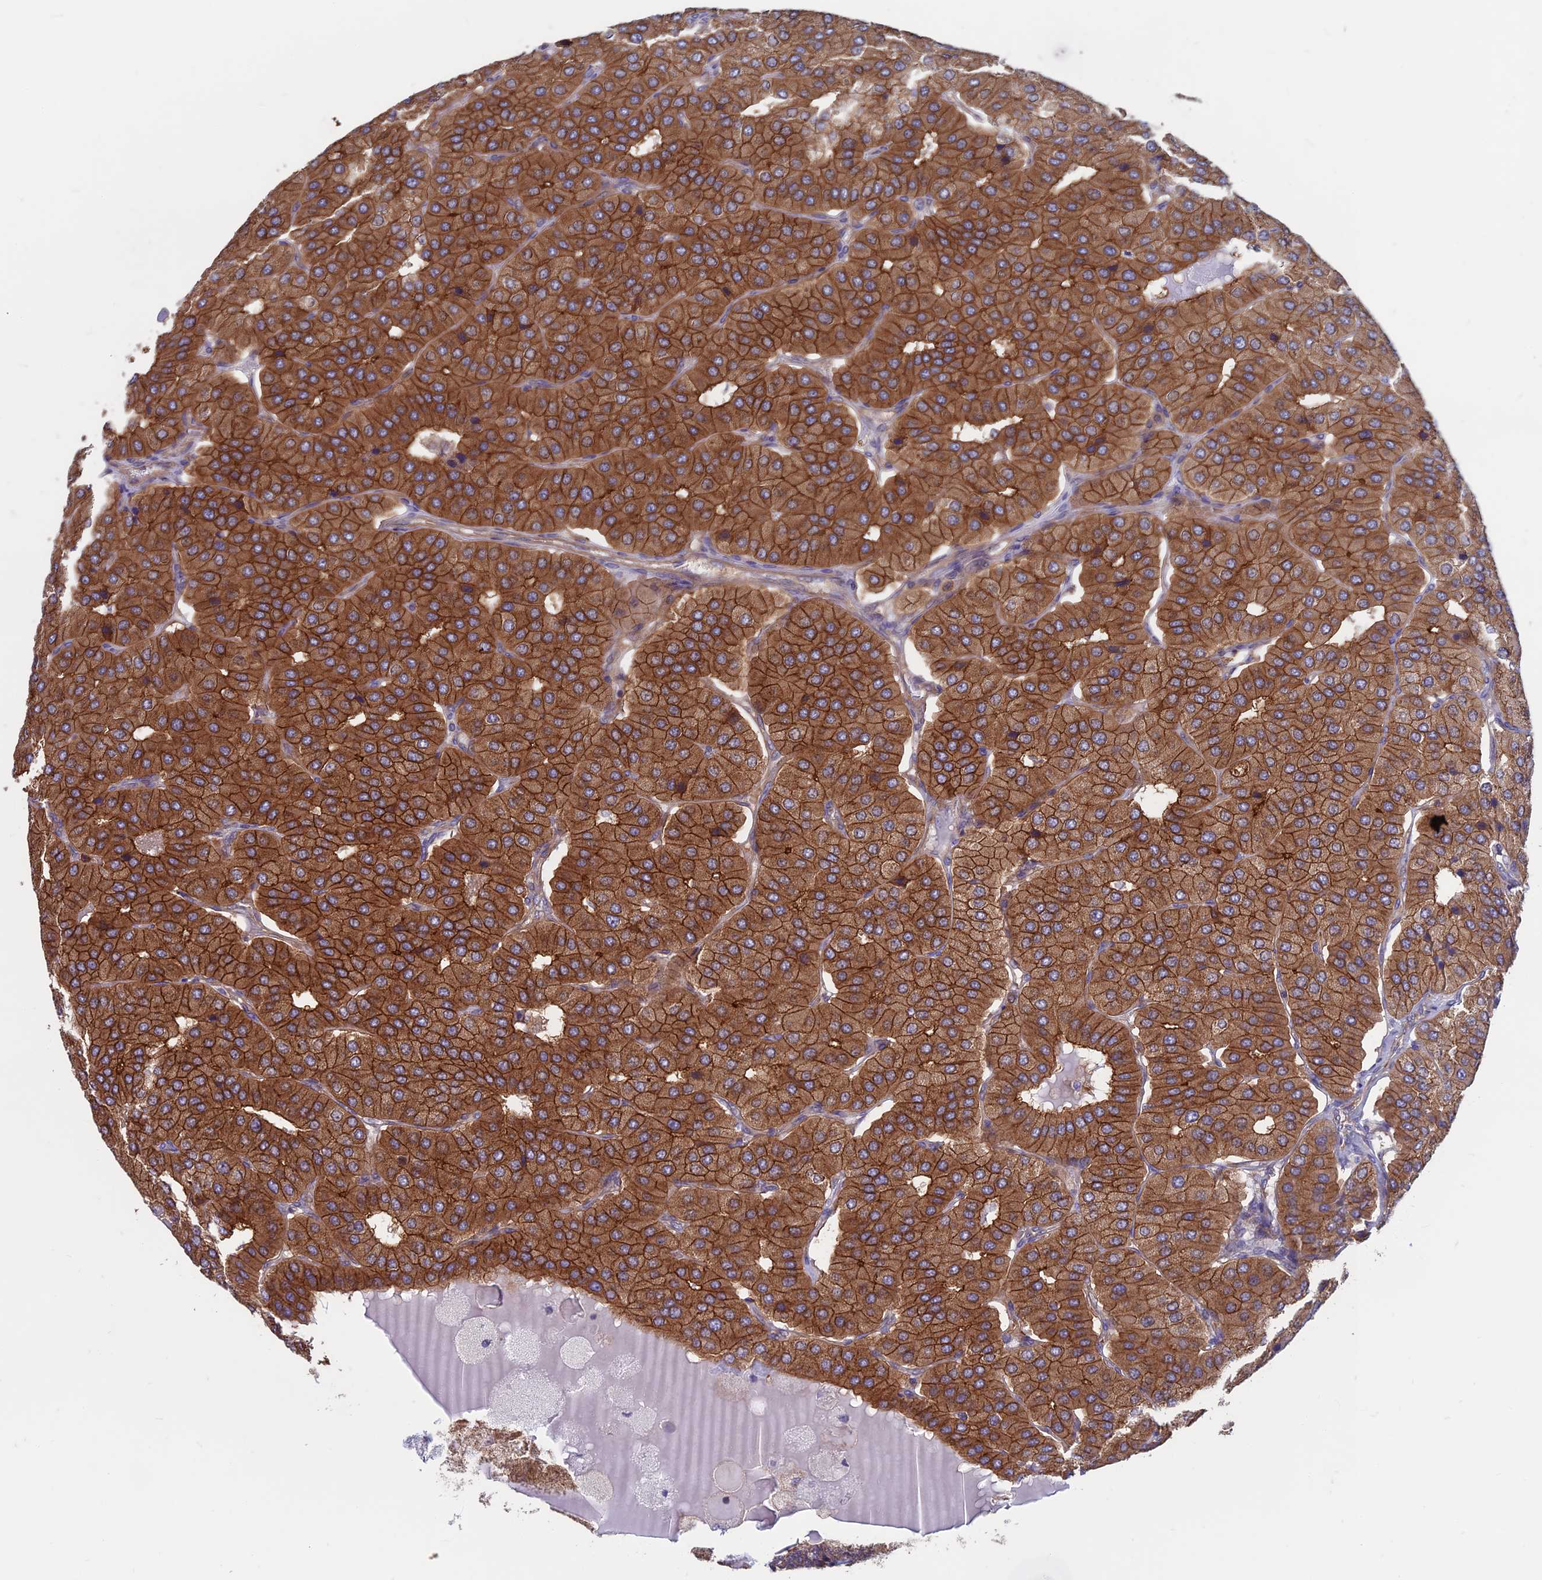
{"staining": {"intensity": "strong", "quantity": ">75%", "location": "cytoplasmic/membranous"}, "tissue": "parathyroid gland", "cell_type": "Glandular cells", "image_type": "normal", "snomed": [{"axis": "morphology", "description": "Normal tissue, NOS"}, {"axis": "morphology", "description": "Adenoma, NOS"}, {"axis": "topography", "description": "Parathyroid gland"}], "caption": "Parathyroid gland stained with a brown dye exhibits strong cytoplasmic/membranous positive expression in approximately >75% of glandular cells.", "gene": "DNM1L", "patient": {"sex": "female", "age": 86}}